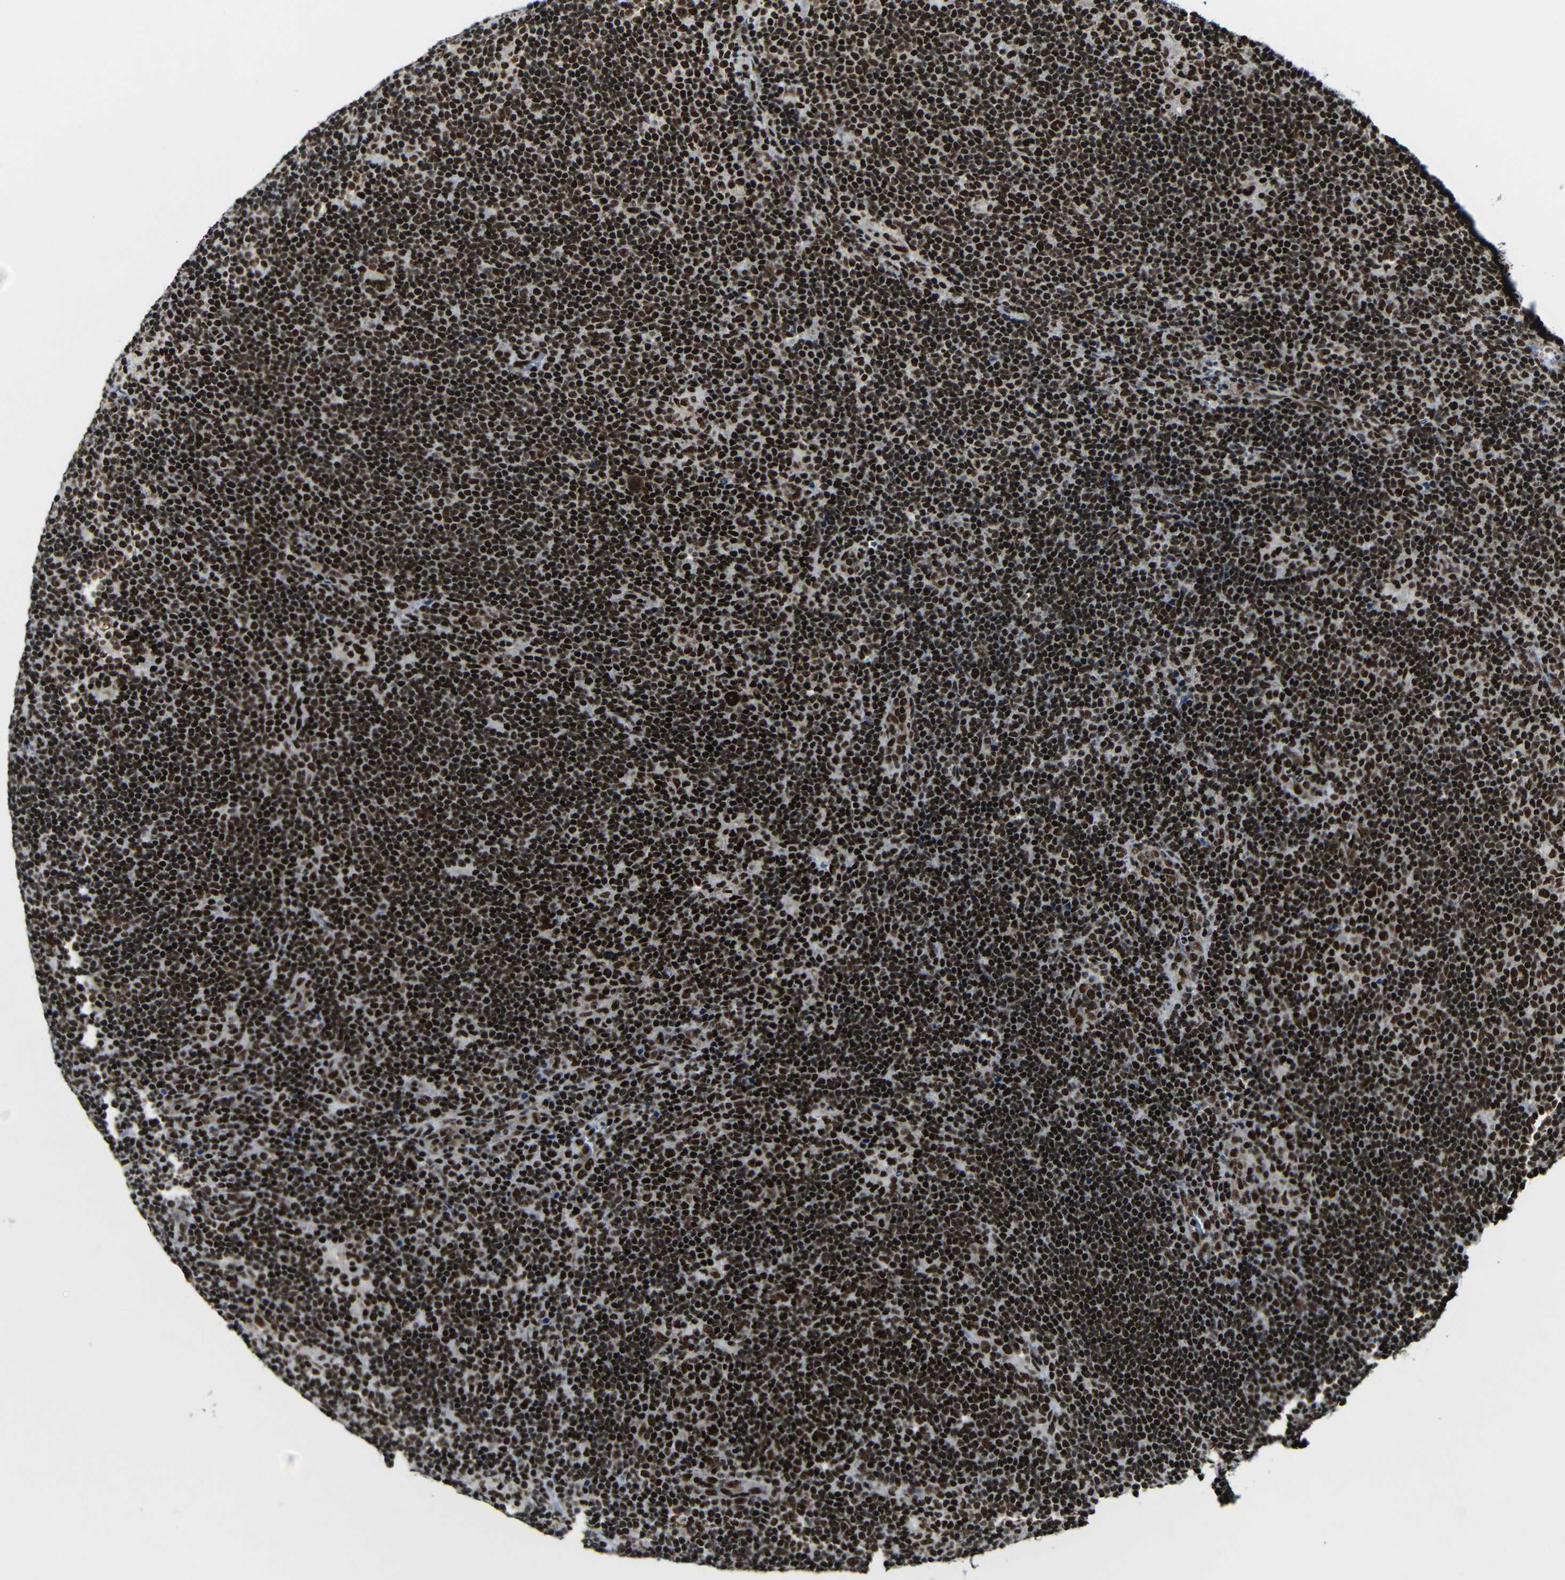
{"staining": {"intensity": "strong", "quantity": ">75%", "location": "nuclear"}, "tissue": "lymphoma", "cell_type": "Tumor cells", "image_type": "cancer", "snomed": [{"axis": "morphology", "description": "Hodgkin's disease, NOS"}, {"axis": "topography", "description": "Lymph node"}], "caption": "Brown immunohistochemical staining in human lymphoma displays strong nuclear staining in about >75% of tumor cells.", "gene": "PTBP1", "patient": {"sex": "female", "age": 57}}